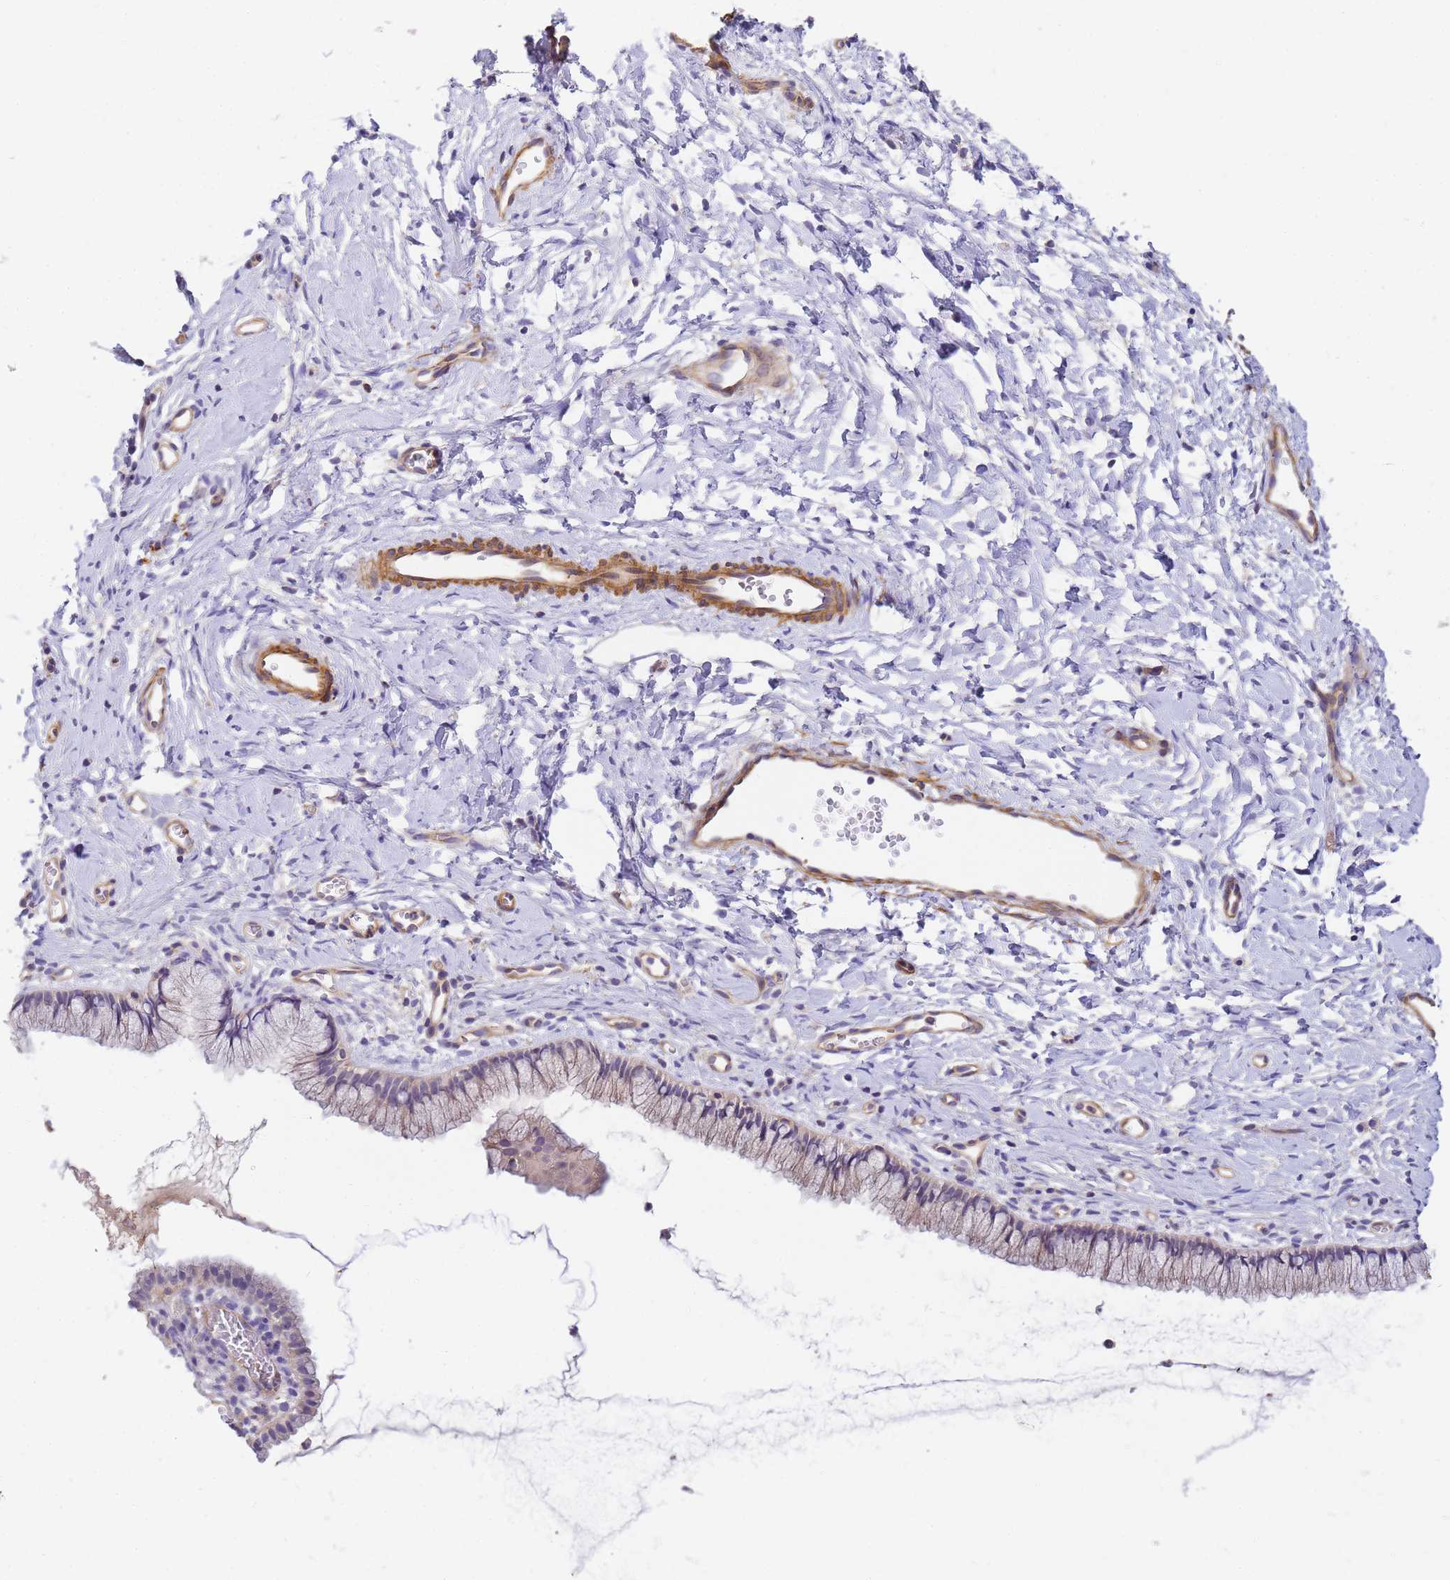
{"staining": {"intensity": "negative", "quantity": "none", "location": "none"}, "tissue": "cervix", "cell_type": "Glandular cells", "image_type": "normal", "snomed": [{"axis": "morphology", "description": "Normal tissue, NOS"}, {"axis": "topography", "description": "Cervix"}], "caption": "A histopathology image of cervix stained for a protein reveals no brown staining in glandular cells.", "gene": "MYL10", "patient": {"sex": "female", "age": 40}}